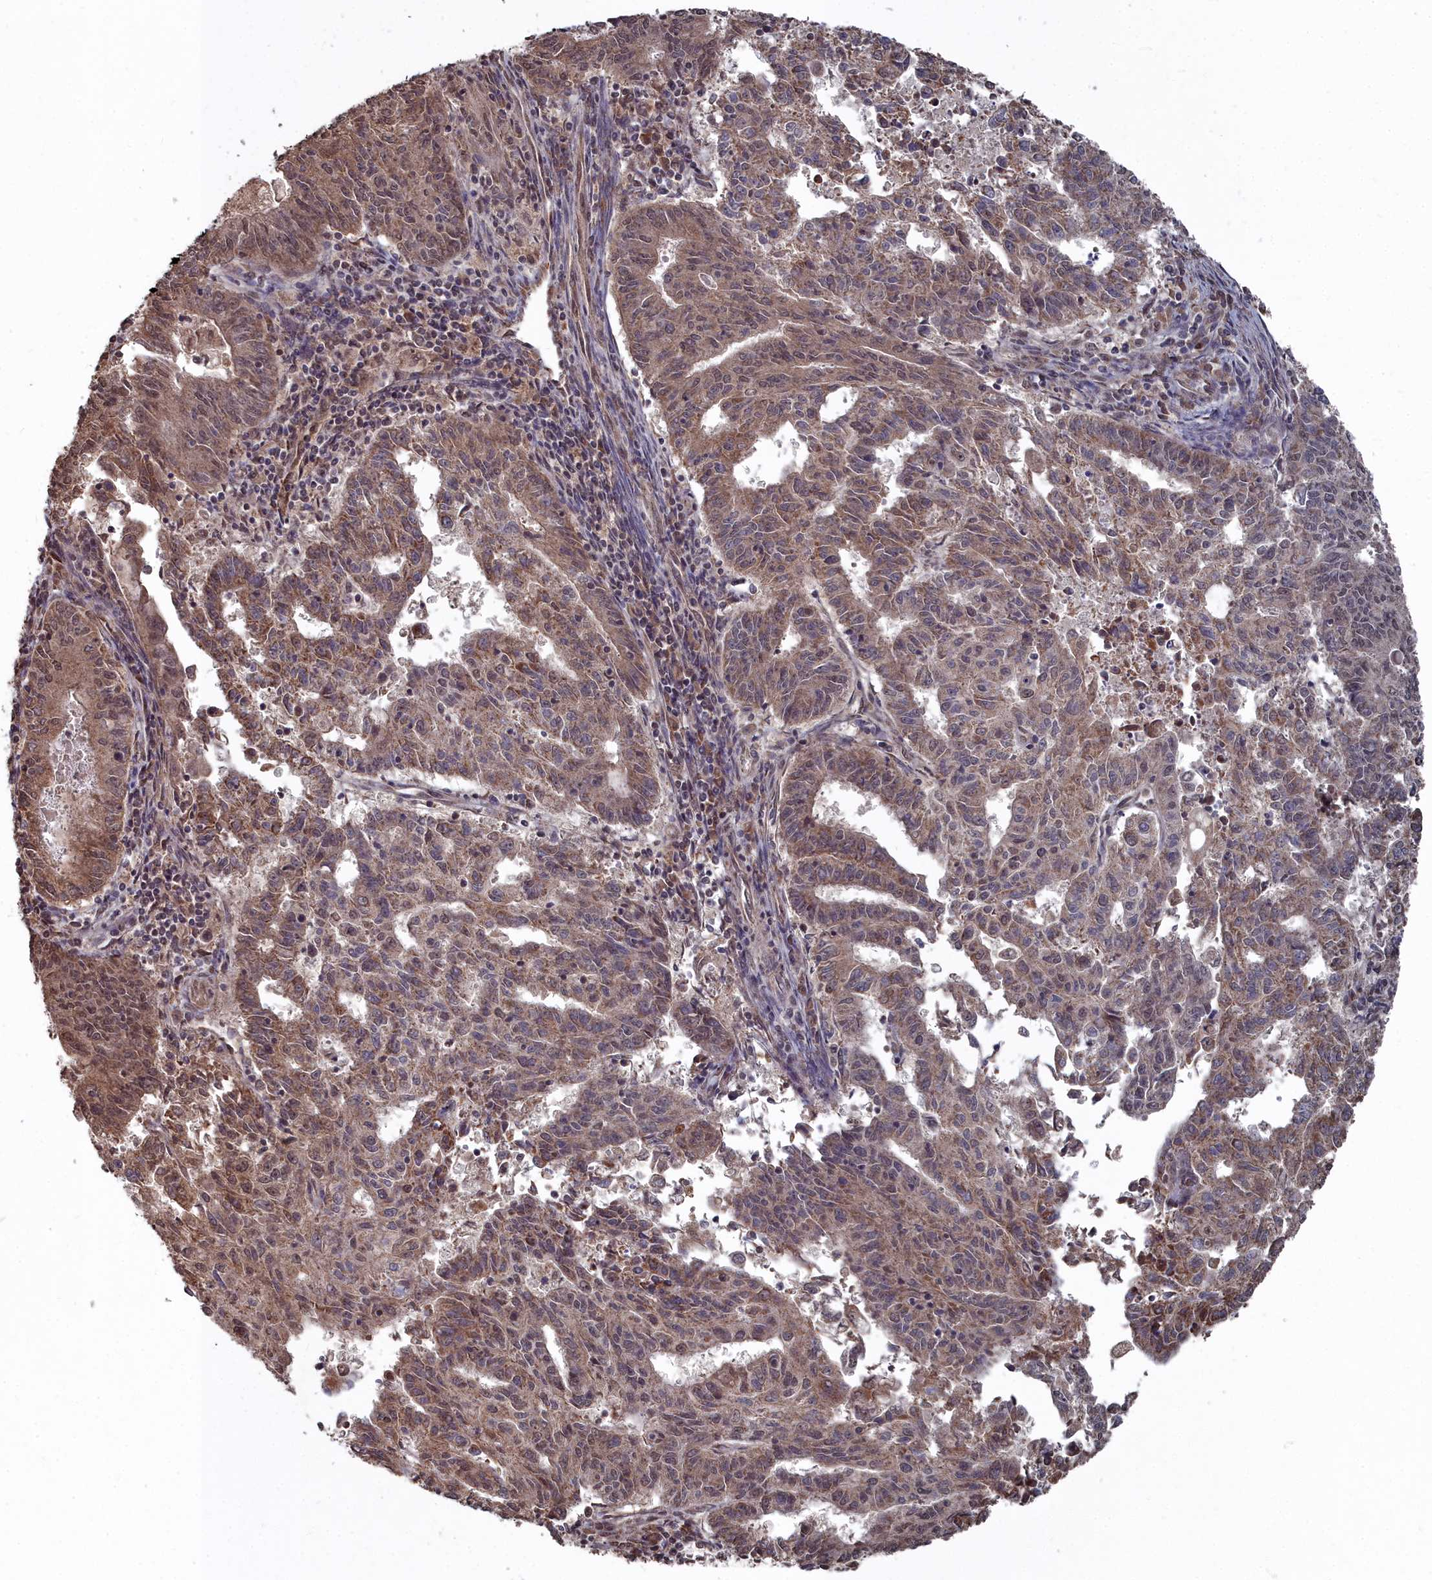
{"staining": {"intensity": "moderate", "quantity": ">75%", "location": "cytoplasmic/membranous,nuclear"}, "tissue": "endometrial cancer", "cell_type": "Tumor cells", "image_type": "cancer", "snomed": [{"axis": "morphology", "description": "Adenocarcinoma, NOS"}, {"axis": "topography", "description": "Endometrium"}], "caption": "Brown immunohistochemical staining in human endometrial cancer displays moderate cytoplasmic/membranous and nuclear staining in about >75% of tumor cells.", "gene": "CCNP", "patient": {"sex": "female", "age": 59}}